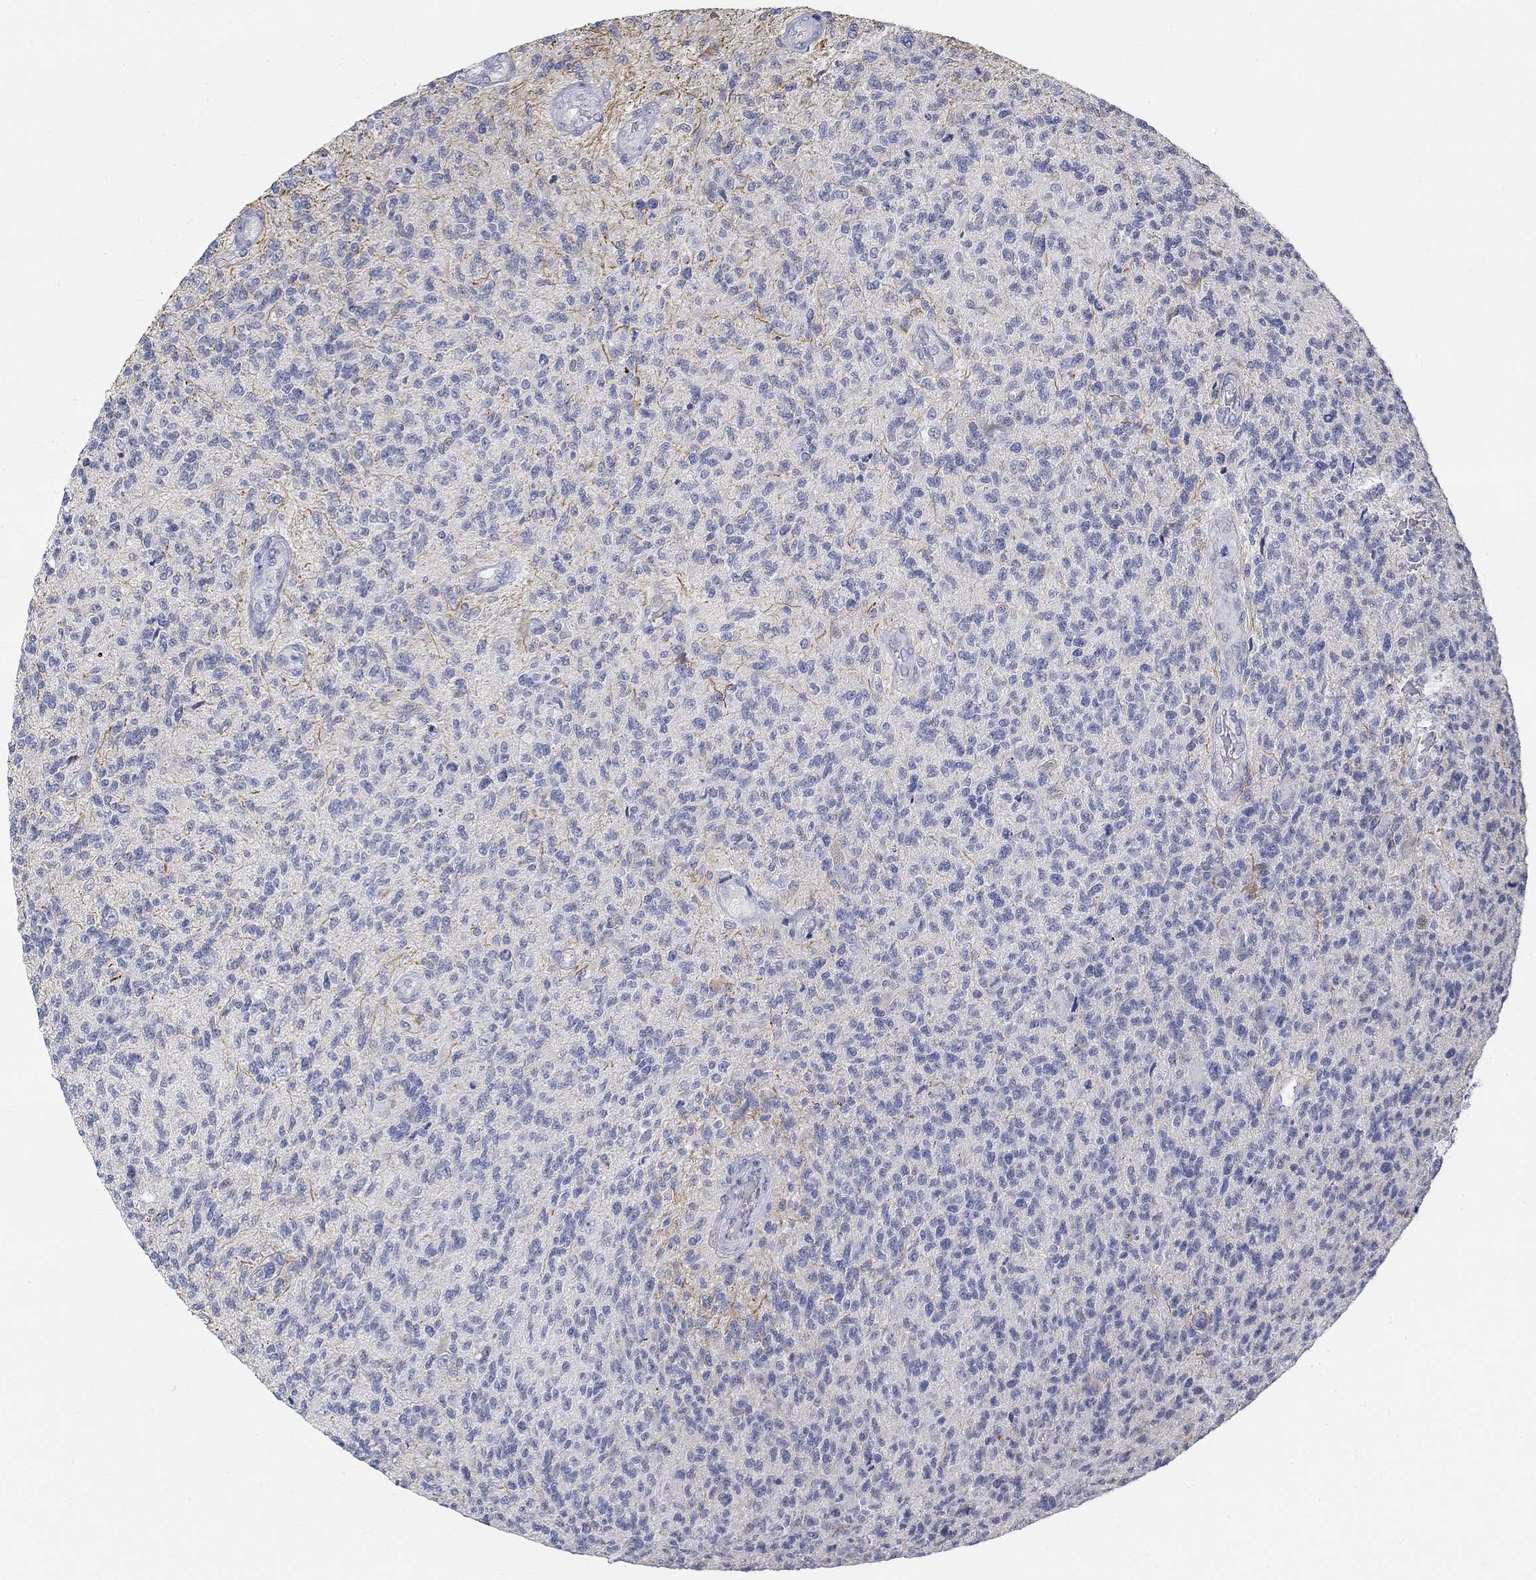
{"staining": {"intensity": "moderate", "quantity": "<25%", "location": "cytoplasmic/membranous"}, "tissue": "glioma", "cell_type": "Tumor cells", "image_type": "cancer", "snomed": [{"axis": "morphology", "description": "Glioma, malignant, High grade"}, {"axis": "topography", "description": "Brain"}], "caption": "This is a photomicrograph of immunohistochemistry staining of malignant glioma (high-grade), which shows moderate expression in the cytoplasmic/membranous of tumor cells.", "gene": "SNTG2", "patient": {"sex": "male", "age": 56}}